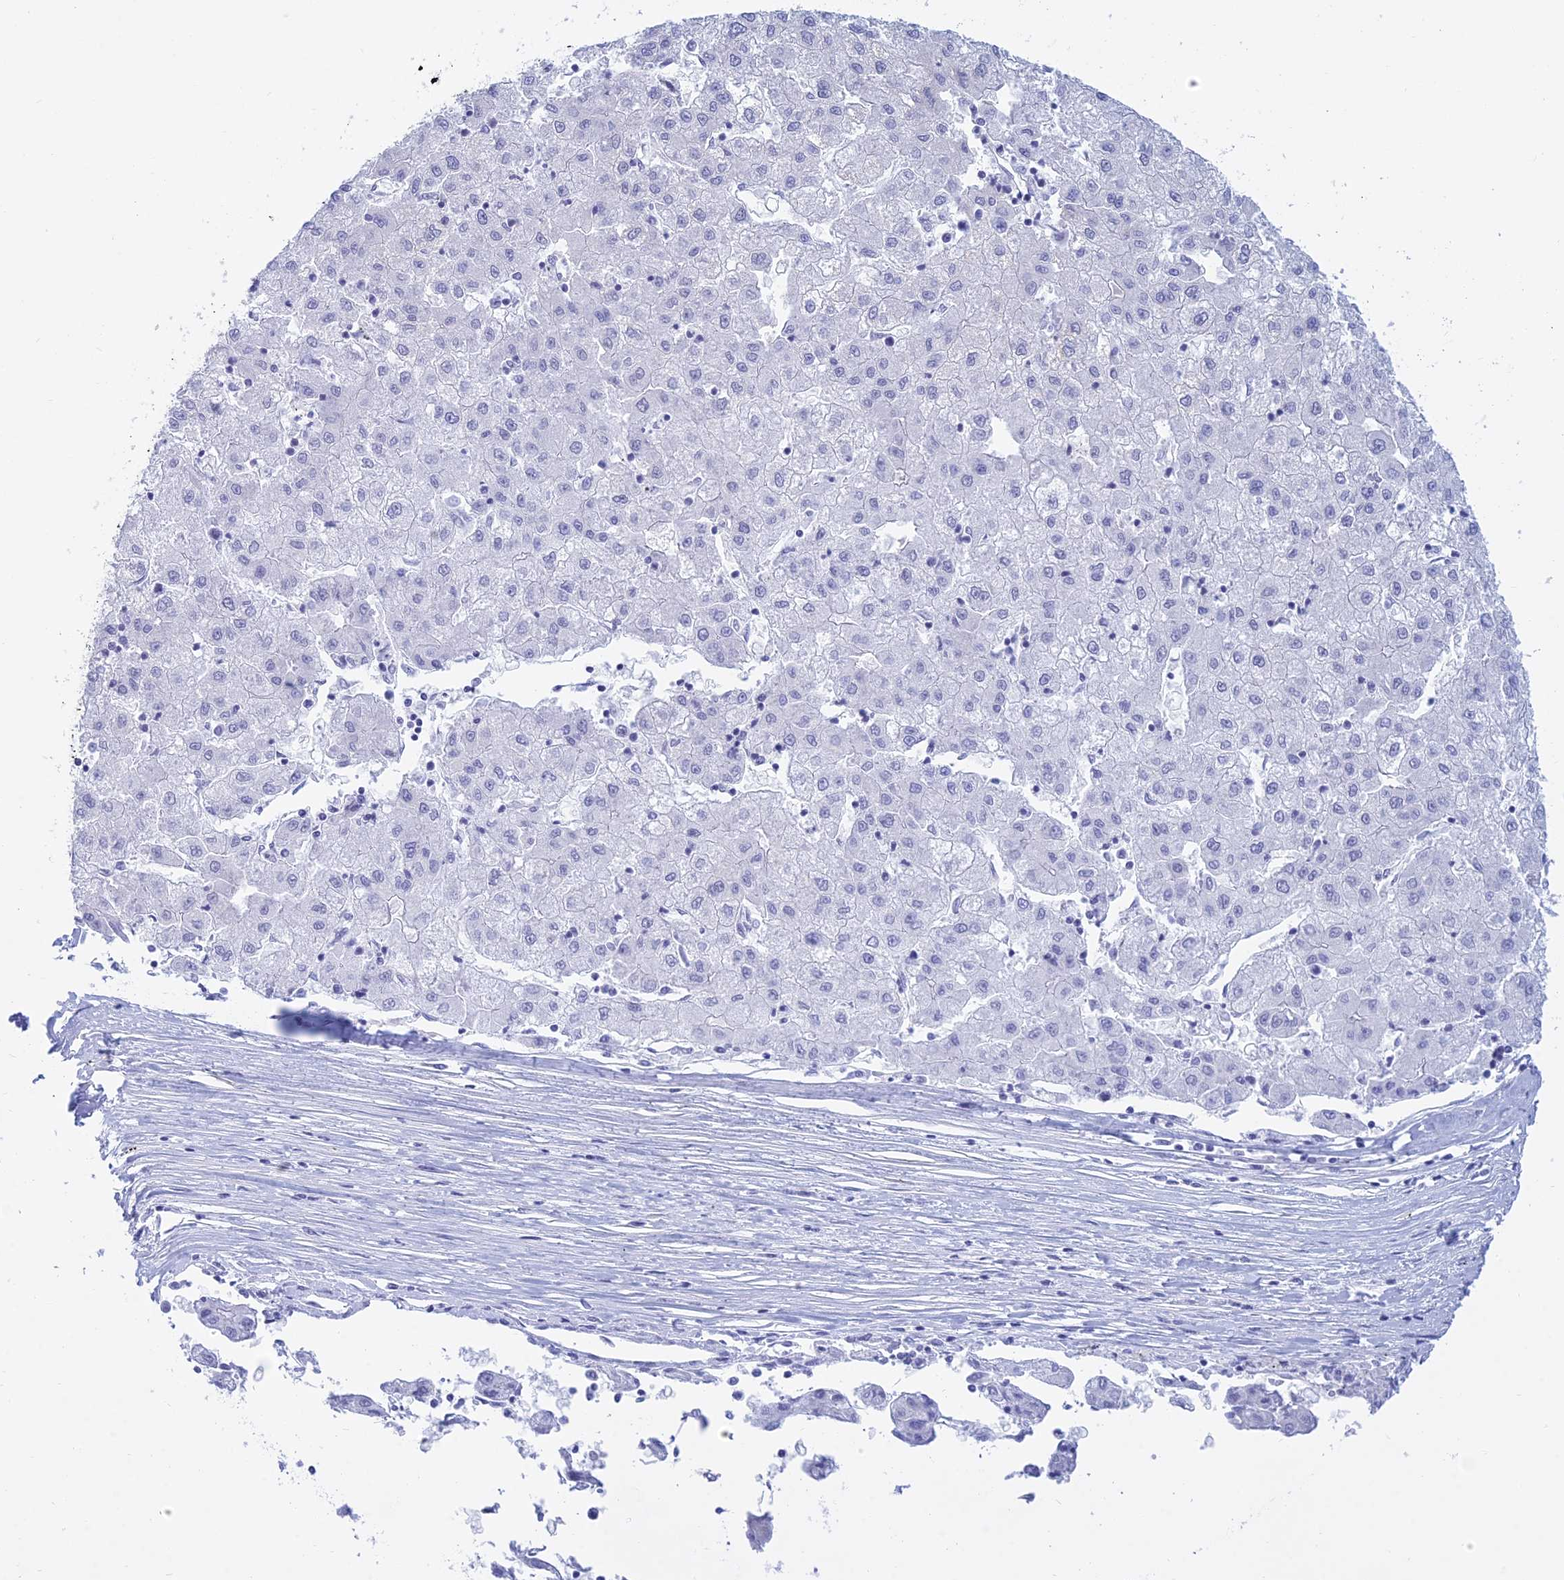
{"staining": {"intensity": "negative", "quantity": "none", "location": "none"}, "tissue": "liver cancer", "cell_type": "Tumor cells", "image_type": "cancer", "snomed": [{"axis": "morphology", "description": "Carcinoma, Hepatocellular, NOS"}, {"axis": "topography", "description": "Liver"}], "caption": "Tumor cells are negative for brown protein staining in hepatocellular carcinoma (liver). Brightfield microscopy of IHC stained with DAB (brown) and hematoxylin (blue), captured at high magnification.", "gene": "KLF14", "patient": {"sex": "male", "age": 72}}